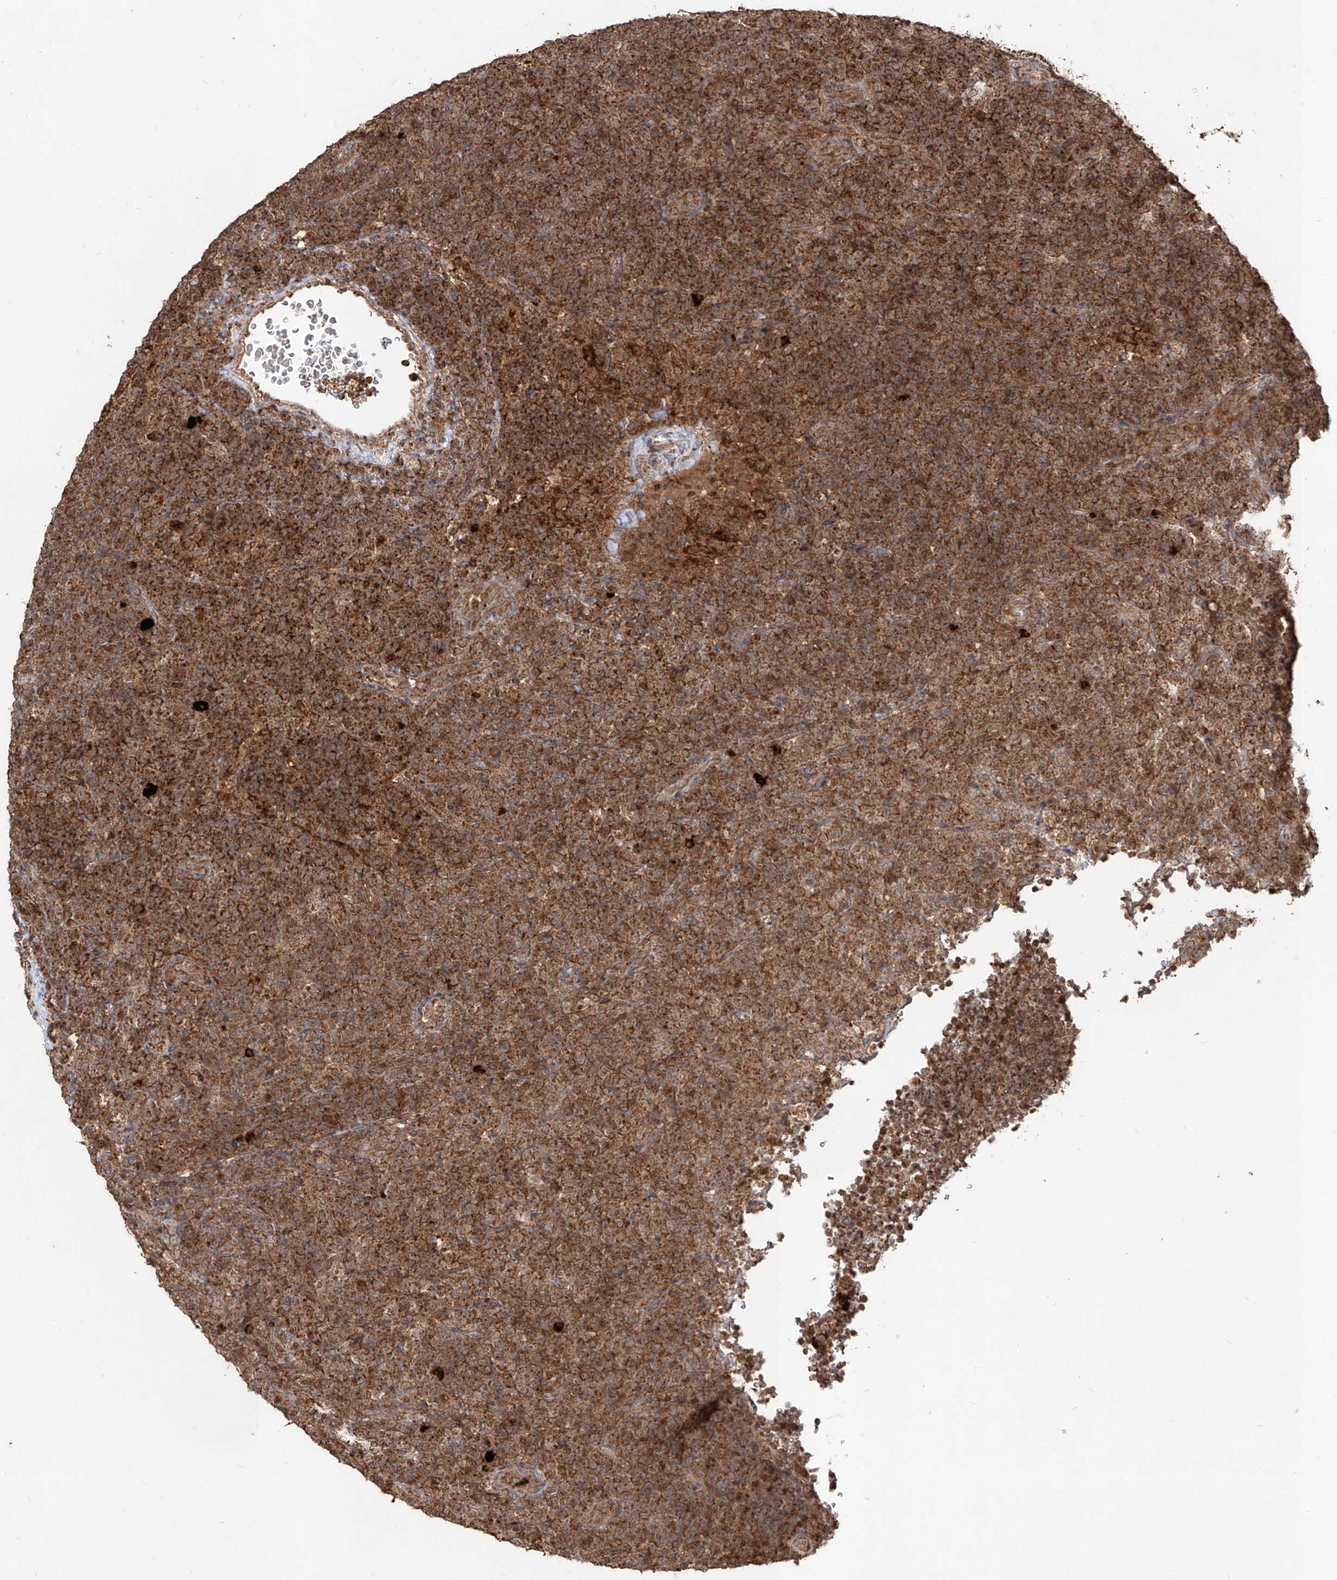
{"staining": {"intensity": "strong", "quantity": ">75%", "location": "cytoplasmic/membranous,nuclear"}, "tissue": "lymphoma", "cell_type": "Tumor cells", "image_type": "cancer", "snomed": [{"axis": "morphology", "description": "Hodgkin's disease, NOS"}, {"axis": "topography", "description": "Lymph node"}], "caption": "The photomicrograph displays immunohistochemical staining of lymphoma. There is strong cytoplasmic/membranous and nuclear expression is appreciated in approximately >75% of tumor cells.", "gene": "AIM2", "patient": {"sex": "female", "age": 57}}